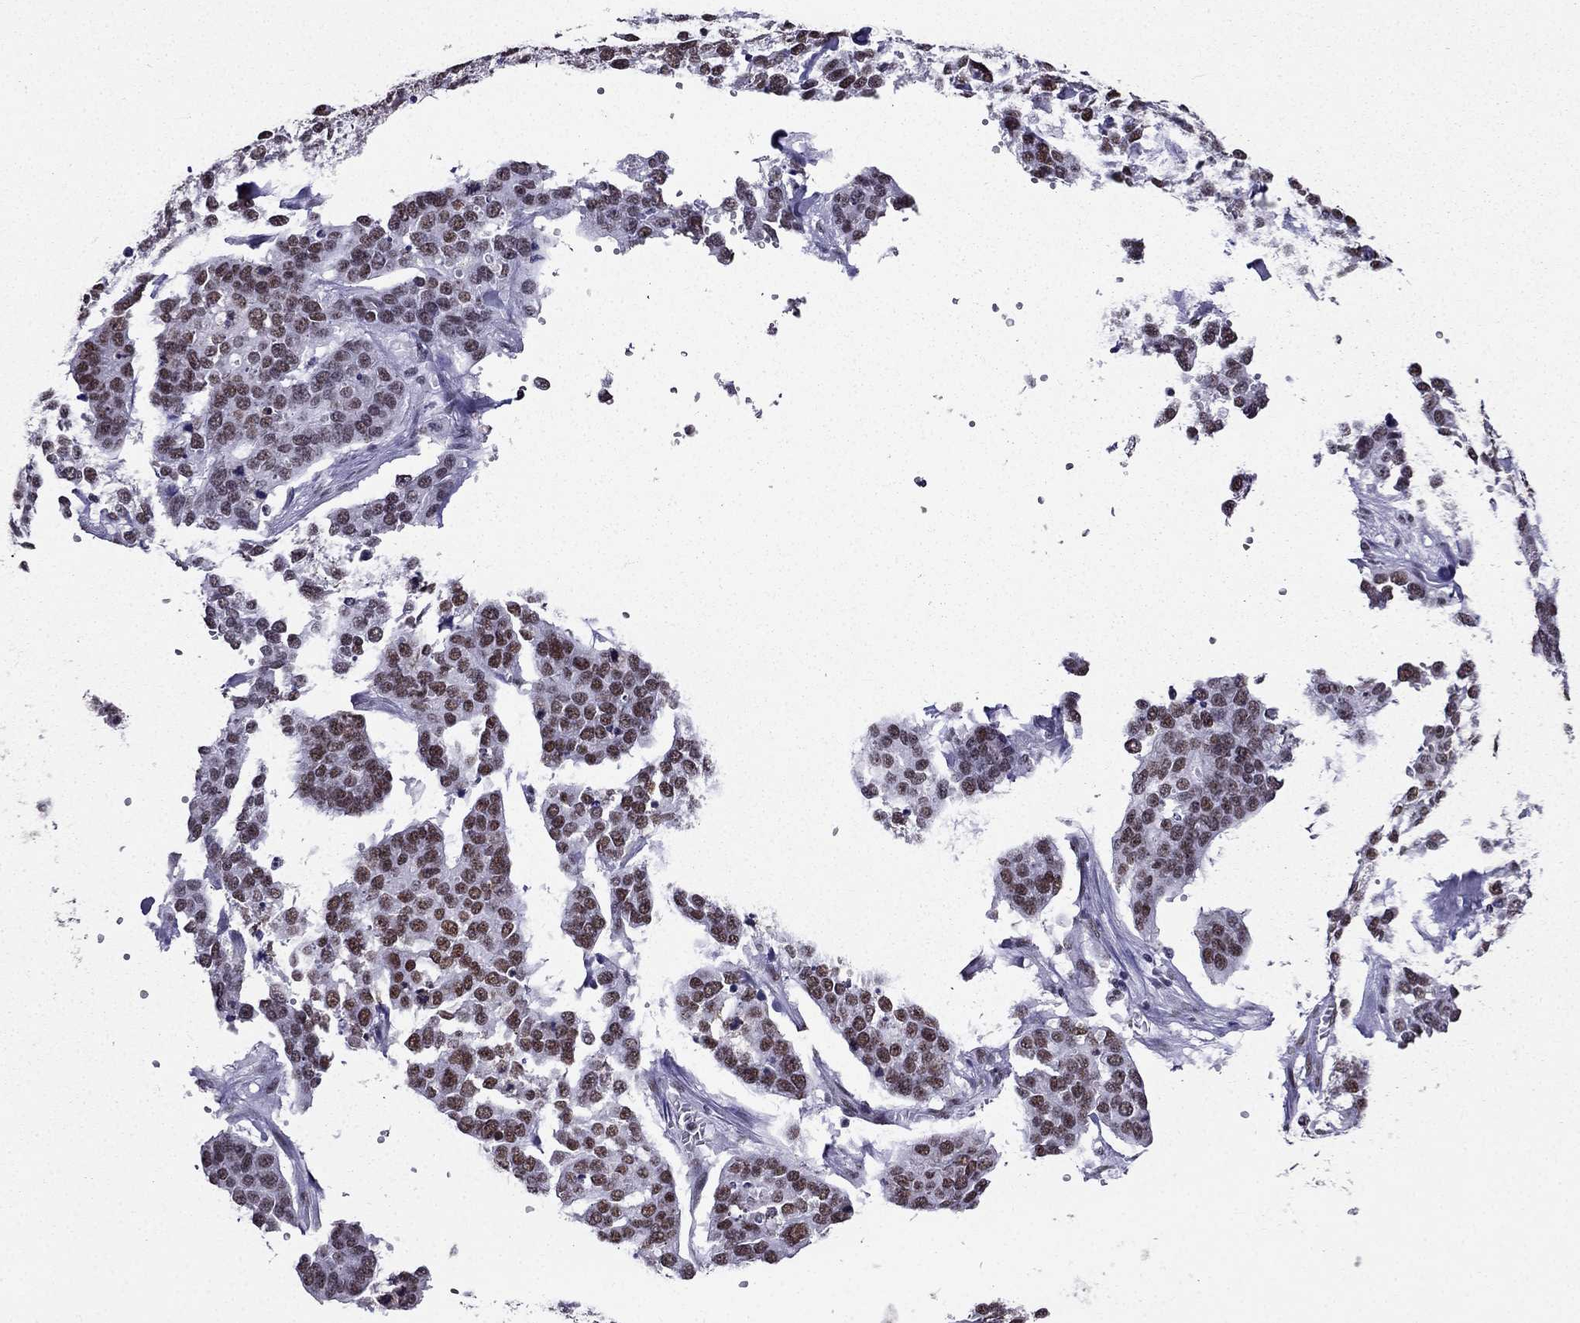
{"staining": {"intensity": "moderate", "quantity": ">75%", "location": "nuclear"}, "tissue": "ovarian cancer", "cell_type": "Tumor cells", "image_type": "cancer", "snomed": [{"axis": "morphology", "description": "Carcinoma, endometroid"}, {"axis": "topography", "description": "Ovary"}], "caption": "Endometroid carcinoma (ovarian) stained for a protein (brown) displays moderate nuclear positive positivity in about >75% of tumor cells.", "gene": "ZNF420", "patient": {"sex": "female", "age": 65}}